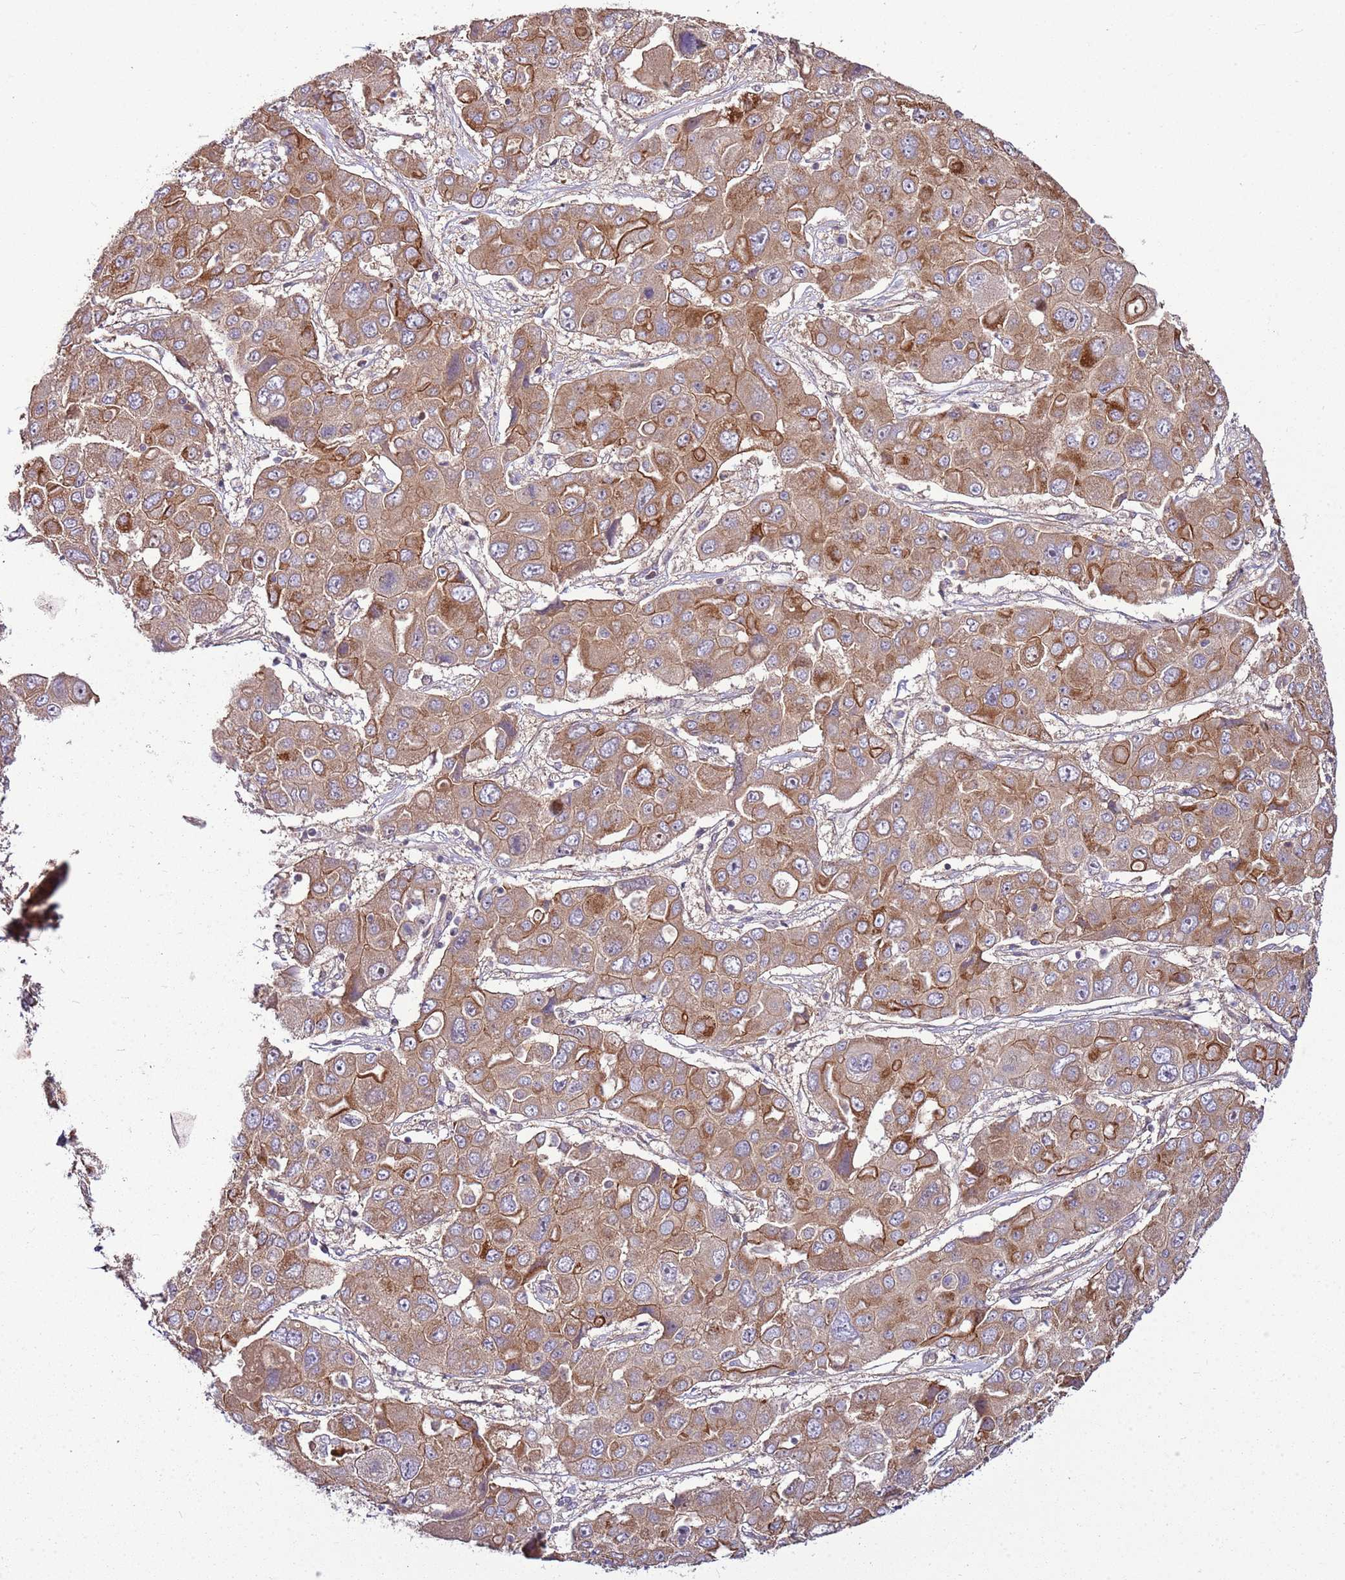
{"staining": {"intensity": "moderate", "quantity": ">75%", "location": "cytoplasmic/membranous"}, "tissue": "liver cancer", "cell_type": "Tumor cells", "image_type": "cancer", "snomed": [{"axis": "morphology", "description": "Cholangiocarcinoma"}, {"axis": "topography", "description": "Liver"}], "caption": "High-magnification brightfield microscopy of liver cancer stained with DAB (3,3'-diaminobenzidine) (brown) and counterstained with hematoxylin (blue). tumor cells exhibit moderate cytoplasmic/membranous expression is appreciated in about>75% of cells. The staining was performed using DAB, with brown indicating positive protein expression. Nuclei are stained blue with hematoxylin.", "gene": "GNL1", "patient": {"sex": "male", "age": 67}}